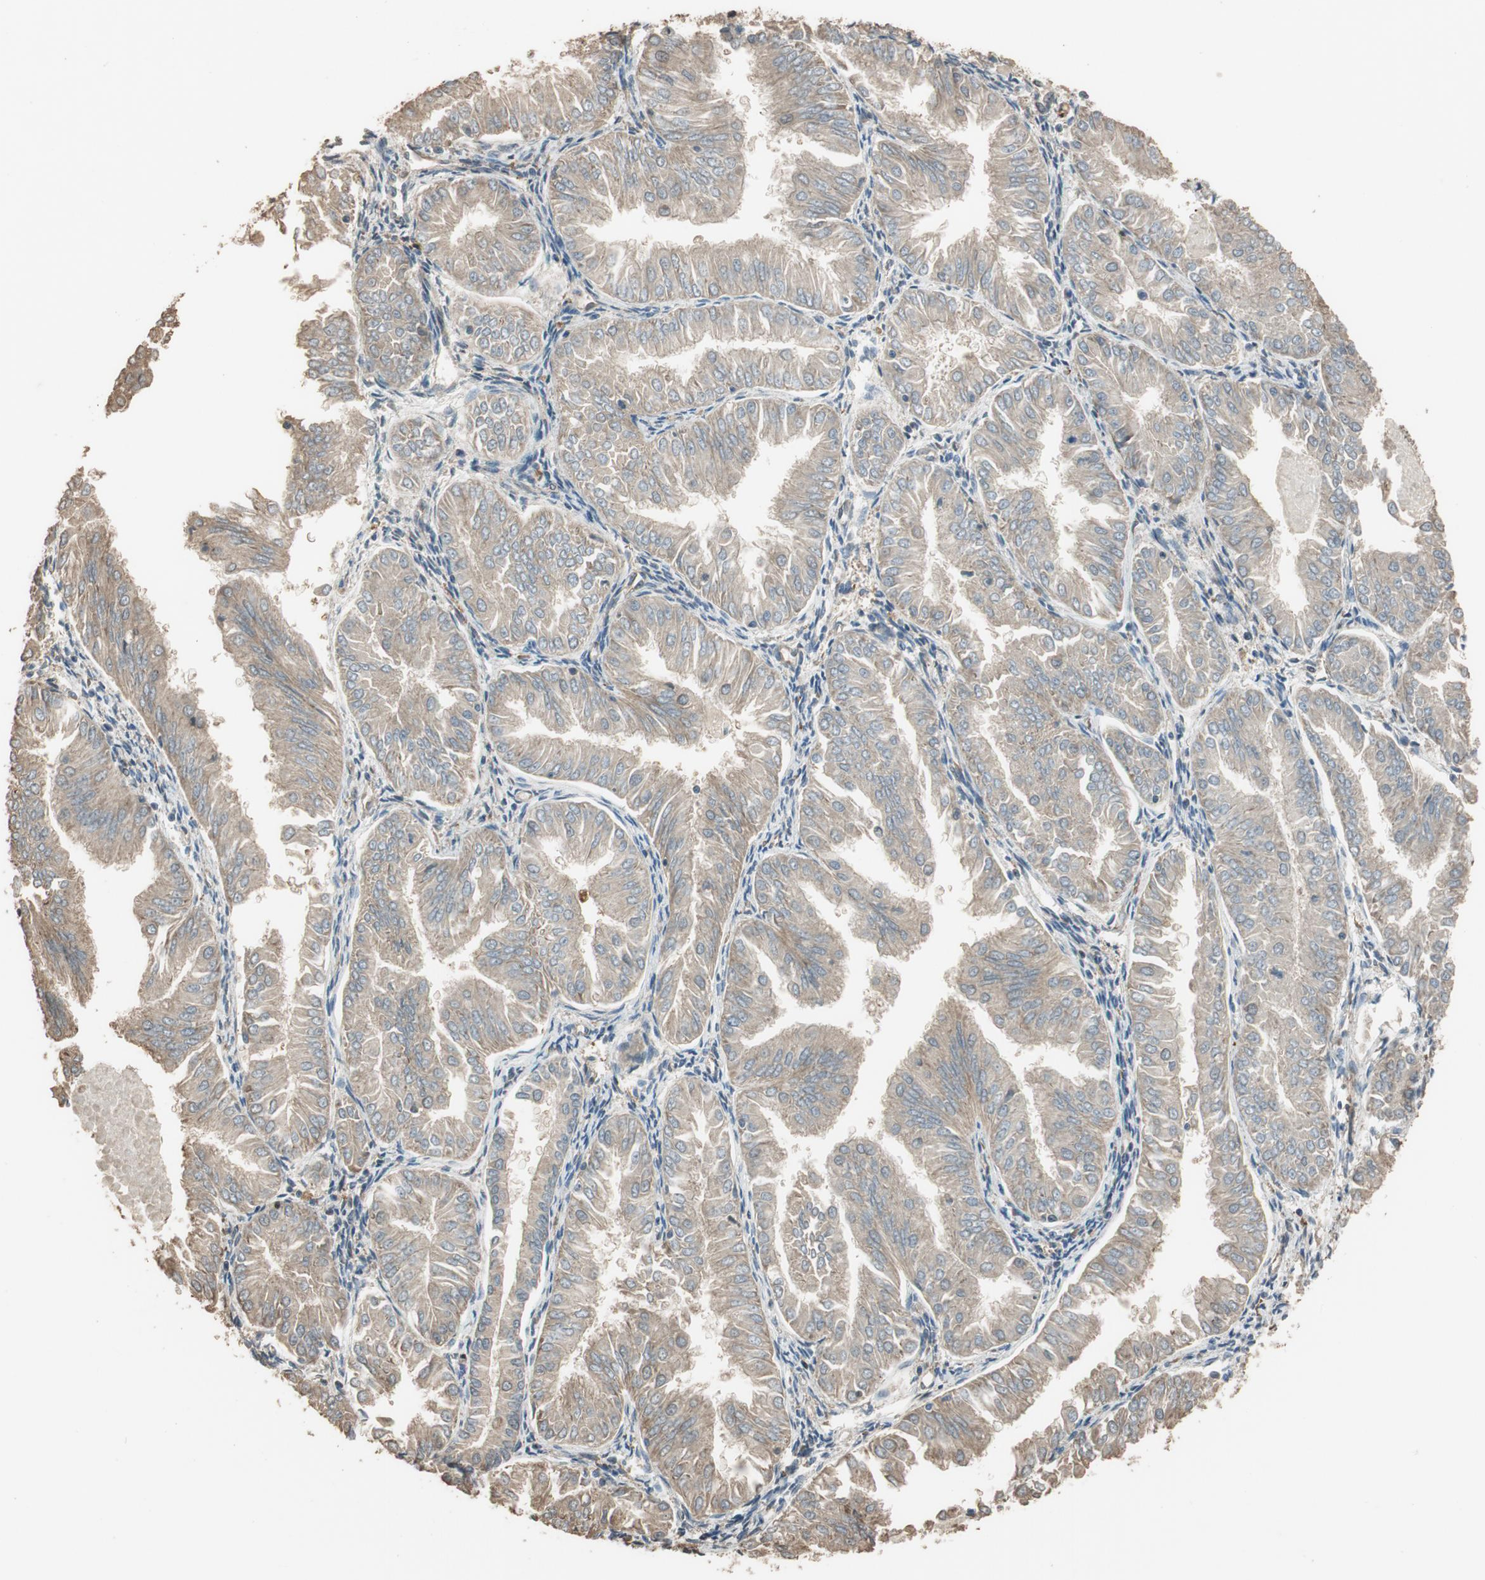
{"staining": {"intensity": "weak", "quantity": ">75%", "location": "cytoplasmic/membranous"}, "tissue": "endometrial cancer", "cell_type": "Tumor cells", "image_type": "cancer", "snomed": [{"axis": "morphology", "description": "Adenocarcinoma, NOS"}, {"axis": "topography", "description": "Endometrium"}], "caption": "An image of endometrial adenocarcinoma stained for a protein exhibits weak cytoplasmic/membranous brown staining in tumor cells.", "gene": "MST1R", "patient": {"sex": "female", "age": 53}}